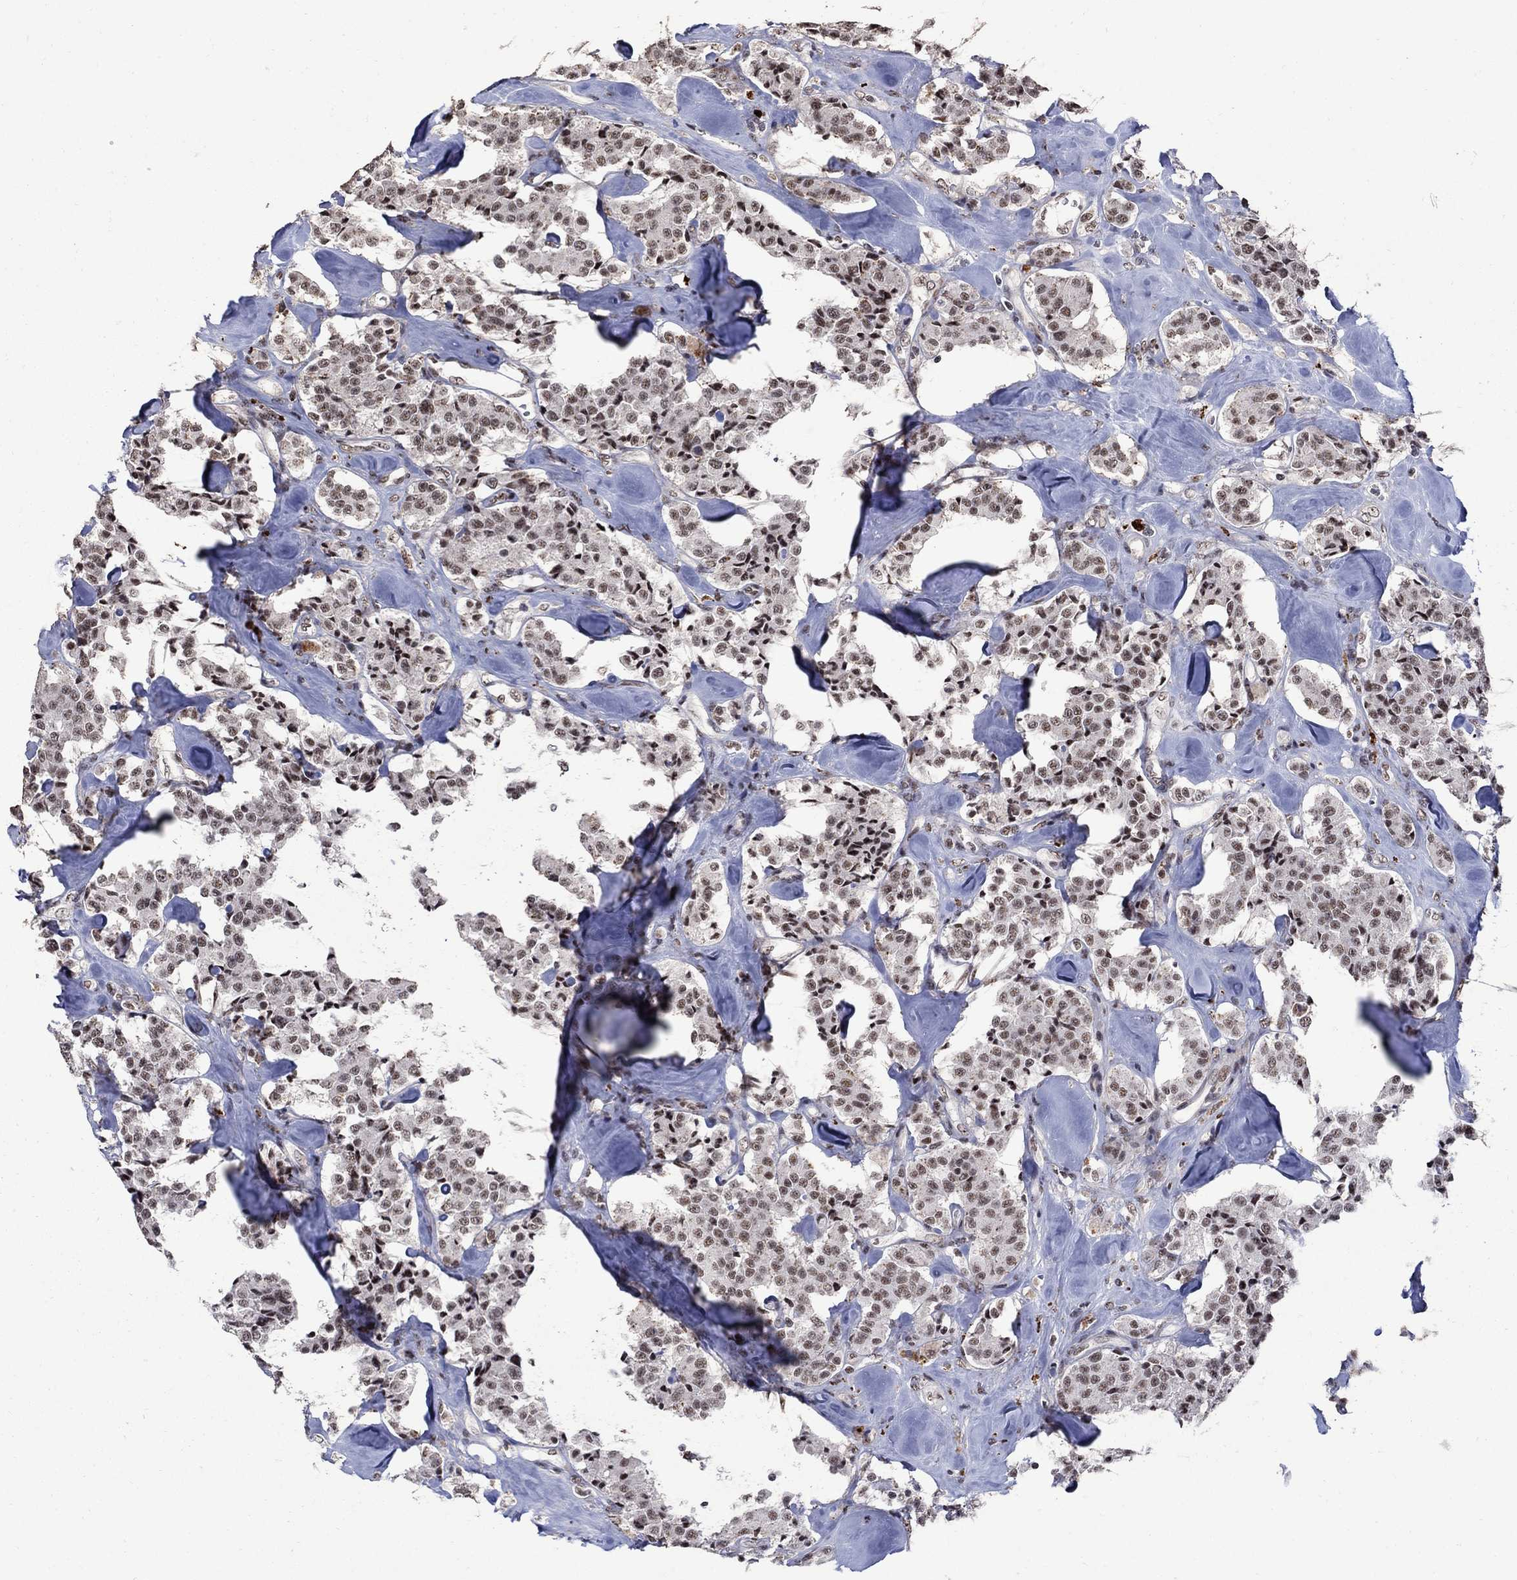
{"staining": {"intensity": "weak", "quantity": ">75%", "location": "nuclear"}, "tissue": "carcinoid", "cell_type": "Tumor cells", "image_type": "cancer", "snomed": [{"axis": "morphology", "description": "Carcinoid, malignant, NOS"}, {"axis": "topography", "description": "Pancreas"}], "caption": "Weak nuclear protein positivity is seen in approximately >75% of tumor cells in carcinoid. The staining was performed using DAB (3,3'-diaminobenzidine) to visualize the protein expression in brown, while the nuclei were stained in blue with hematoxylin (Magnification: 20x).", "gene": "PNISR", "patient": {"sex": "male", "age": 41}}